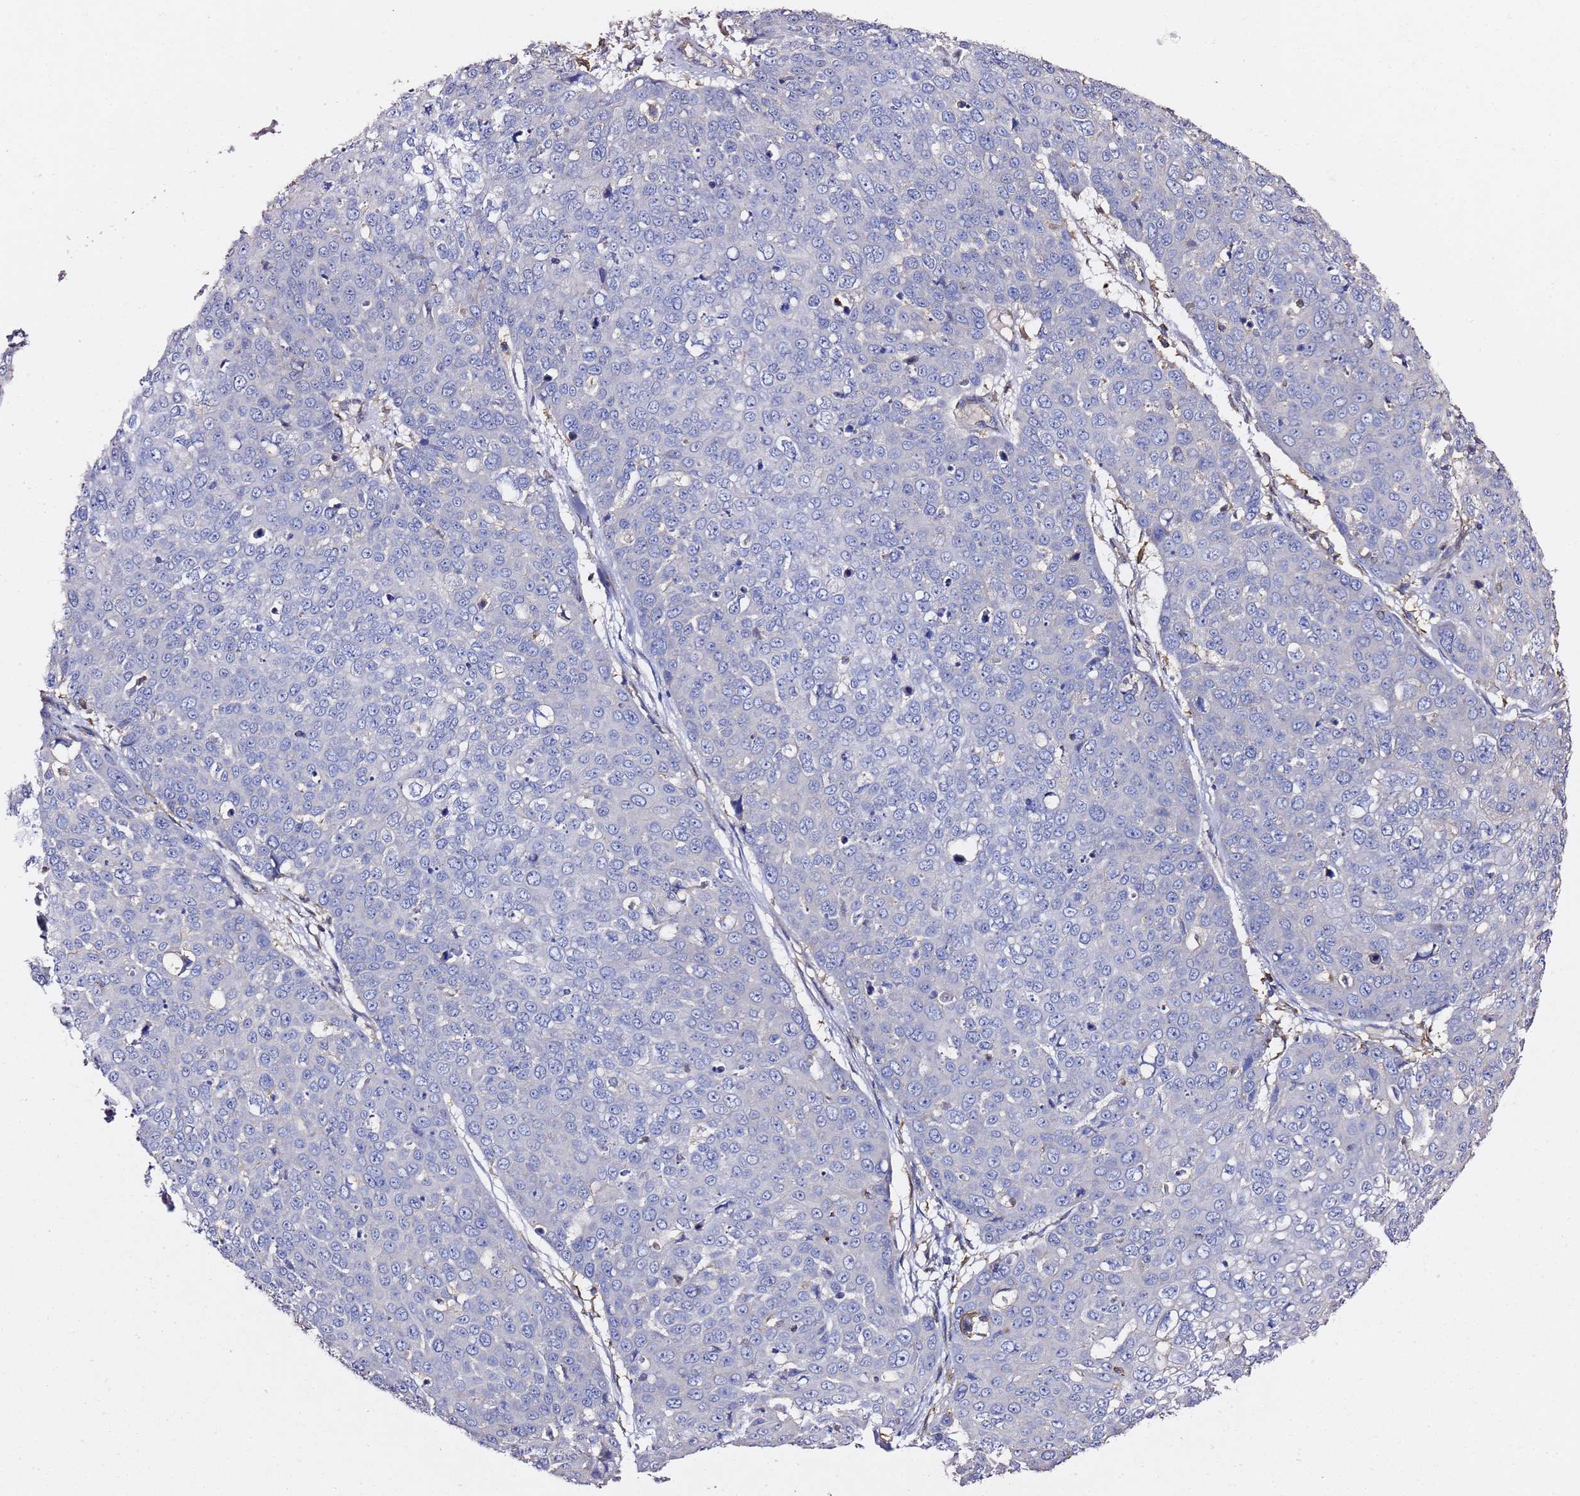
{"staining": {"intensity": "negative", "quantity": "none", "location": "none"}, "tissue": "skin cancer", "cell_type": "Tumor cells", "image_type": "cancer", "snomed": [{"axis": "morphology", "description": "Squamous cell carcinoma, NOS"}, {"axis": "topography", "description": "Skin"}], "caption": "Human skin cancer stained for a protein using IHC displays no staining in tumor cells.", "gene": "ZFP36L2", "patient": {"sex": "male", "age": 71}}